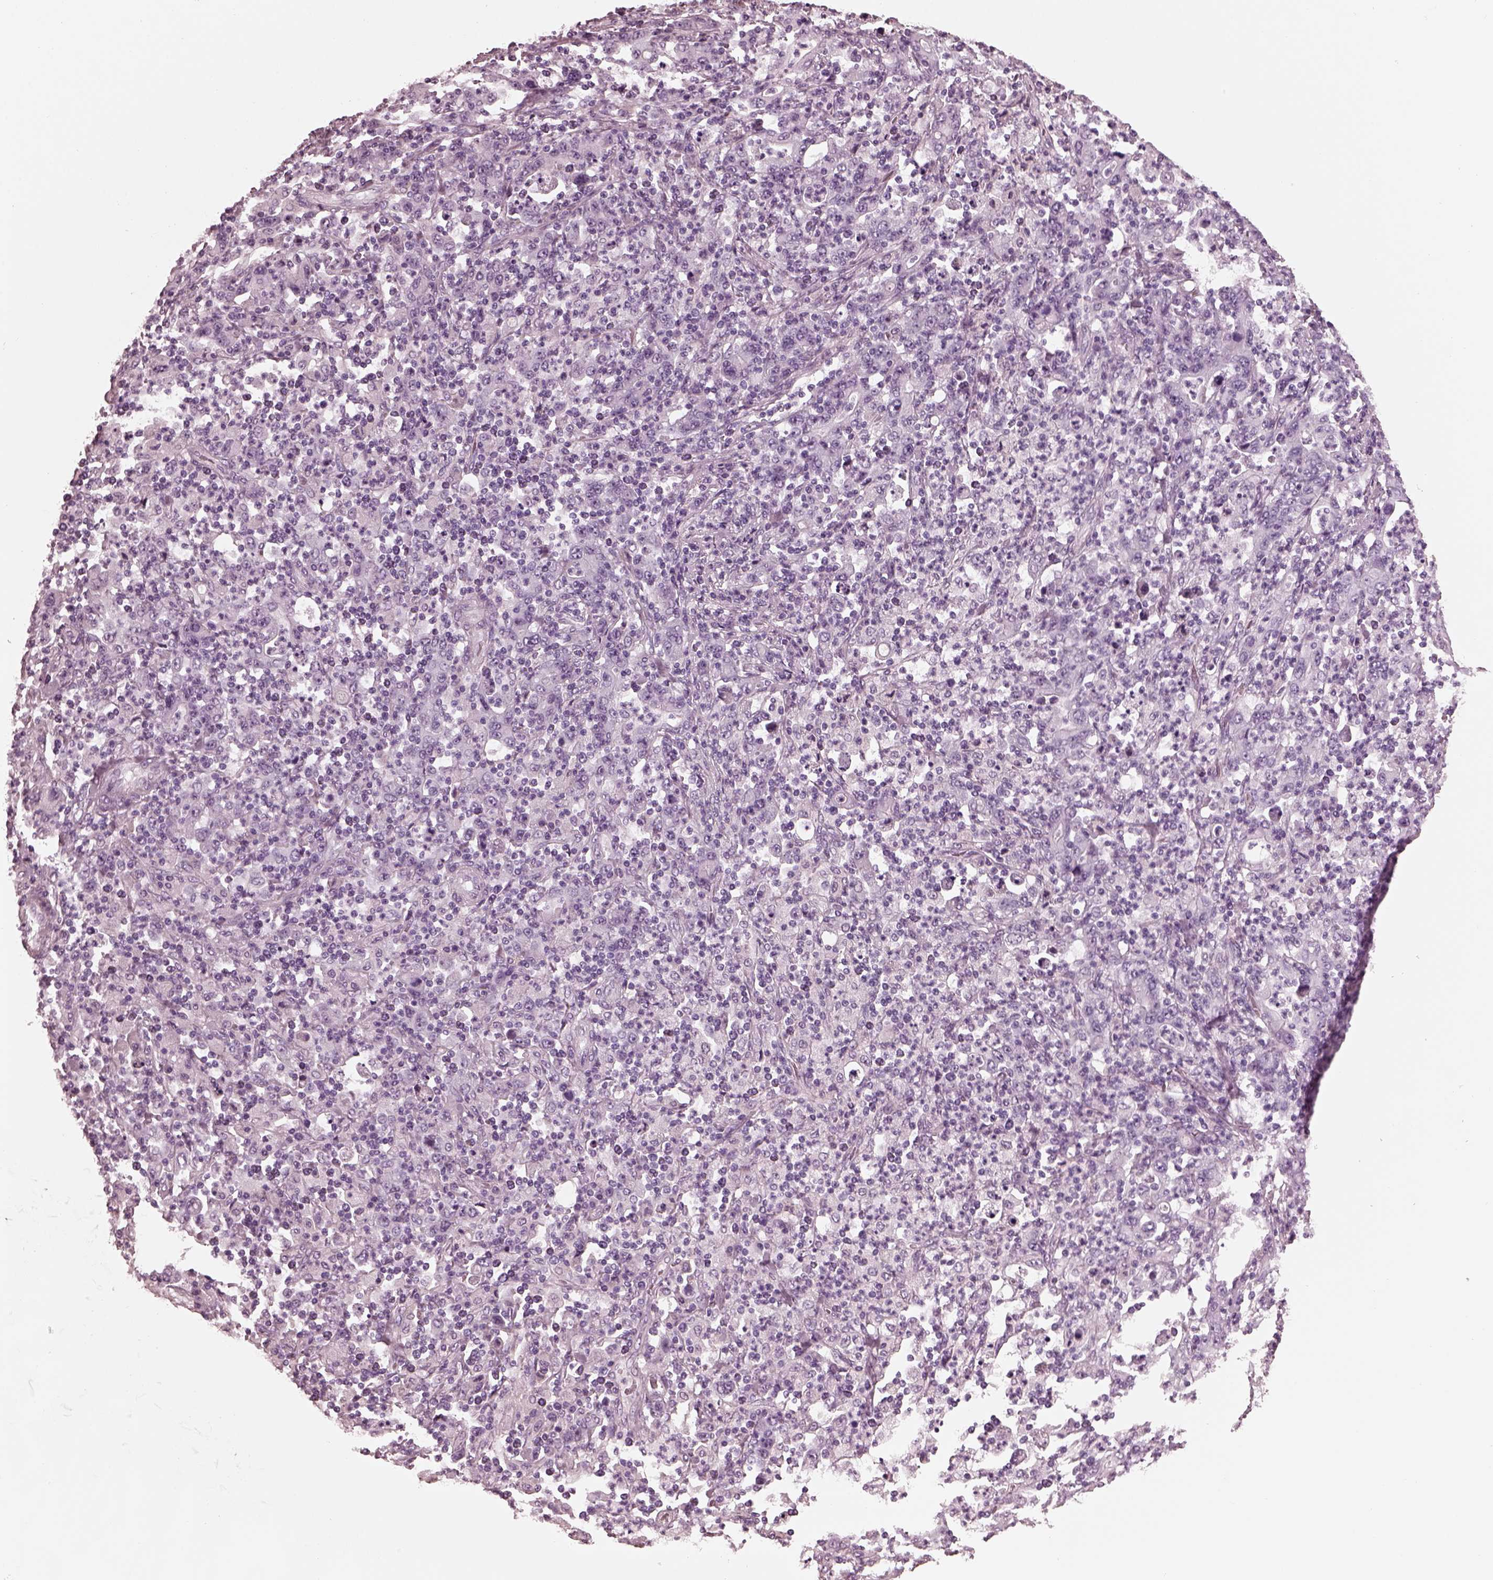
{"staining": {"intensity": "negative", "quantity": "none", "location": "none"}, "tissue": "stomach cancer", "cell_type": "Tumor cells", "image_type": "cancer", "snomed": [{"axis": "morphology", "description": "Adenocarcinoma, NOS"}, {"axis": "topography", "description": "Stomach, upper"}], "caption": "Immunohistochemistry micrograph of neoplastic tissue: human stomach cancer (adenocarcinoma) stained with DAB (3,3'-diaminobenzidine) shows no significant protein expression in tumor cells.", "gene": "CGA", "patient": {"sex": "male", "age": 69}}